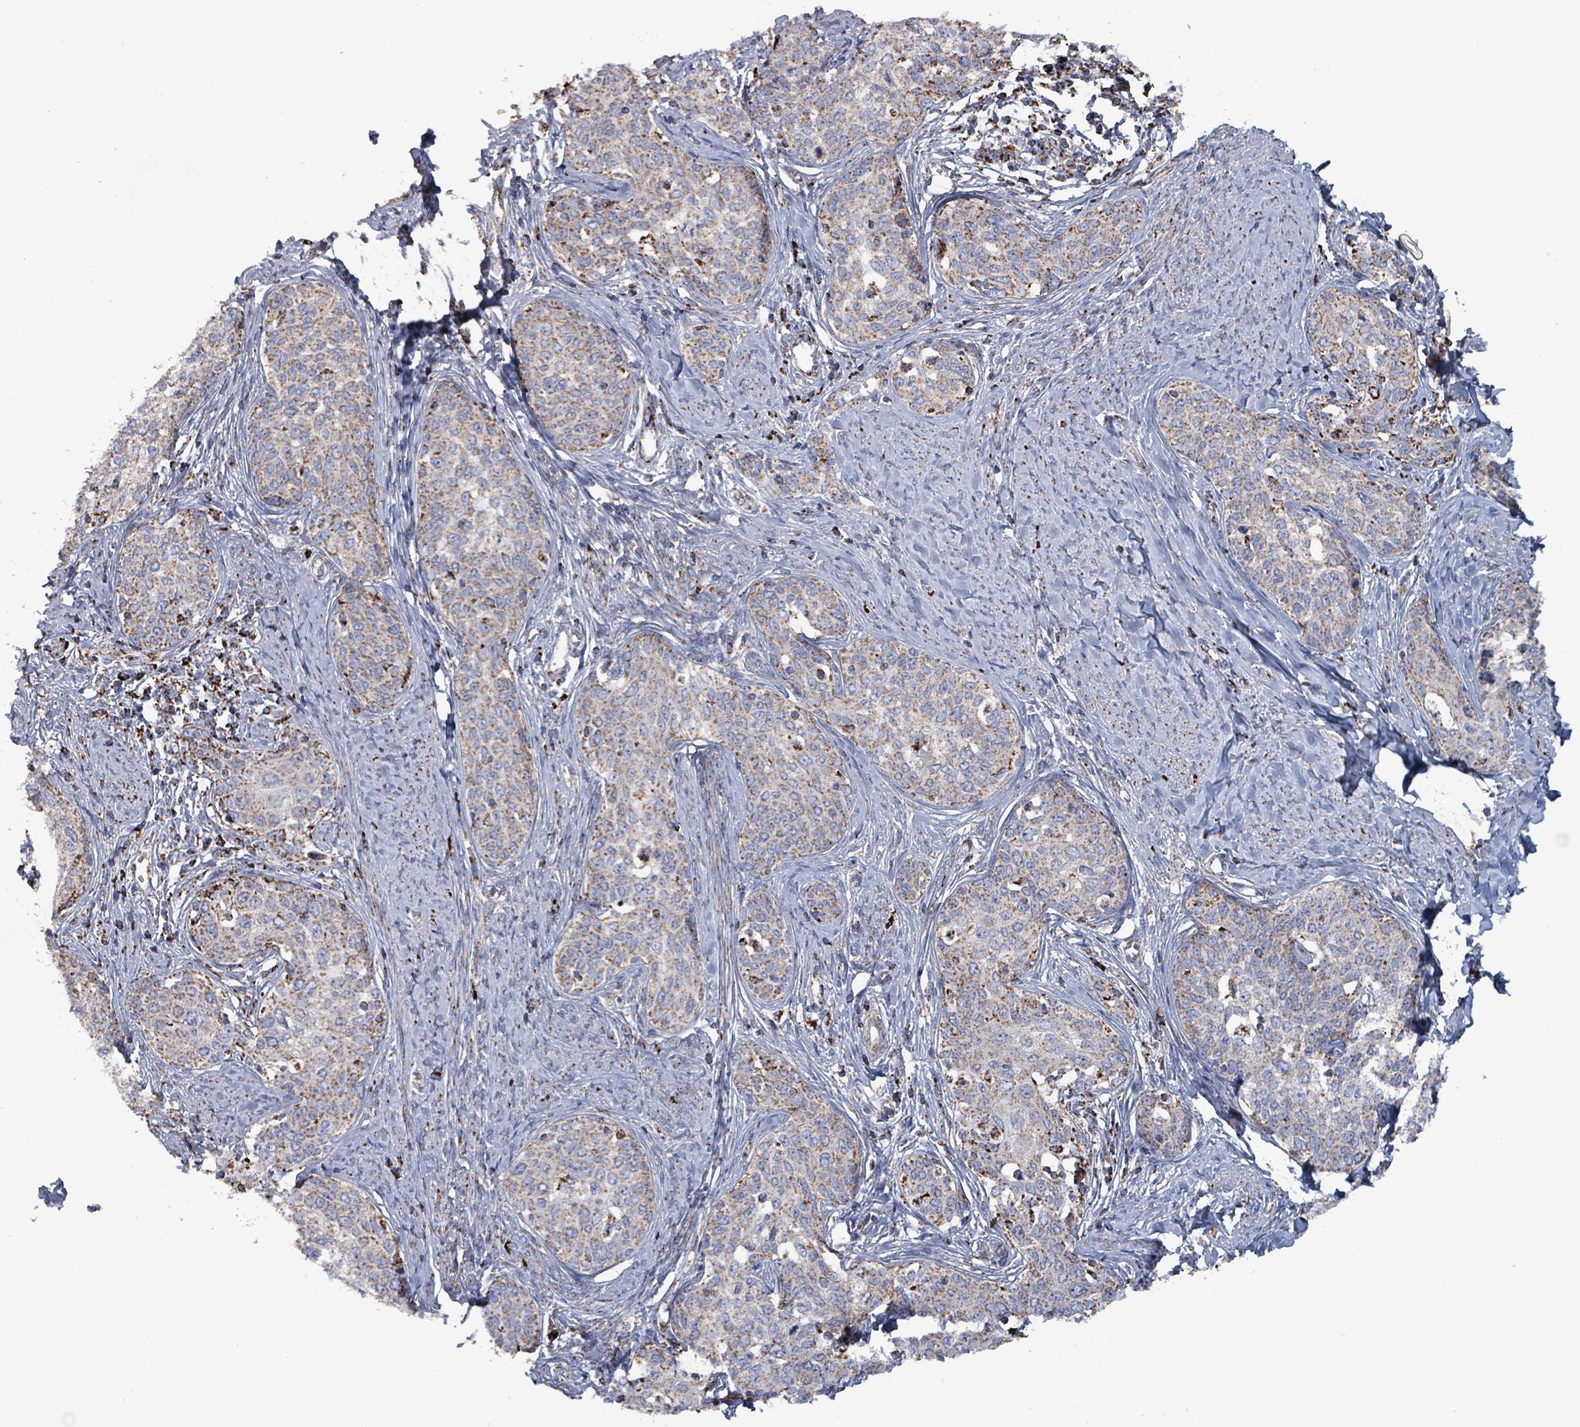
{"staining": {"intensity": "moderate", "quantity": "25%-75%", "location": "cytoplasmic/membranous"}, "tissue": "cervical cancer", "cell_type": "Tumor cells", "image_type": "cancer", "snomed": [{"axis": "morphology", "description": "Squamous cell carcinoma, NOS"}, {"axis": "morphology", "description": "Adenocarcinoma, NOS"}, {"axis": "topography", "description": "Cervix"}], "caption": "Cervical cancer (squamous cell carcinoma) tissue exhibits moderate cytoplasmic/membranous expression in about 25%-75% of tumor cells", "gene": "IDH3B", "patient": {"sex": "female", "age": 52}}